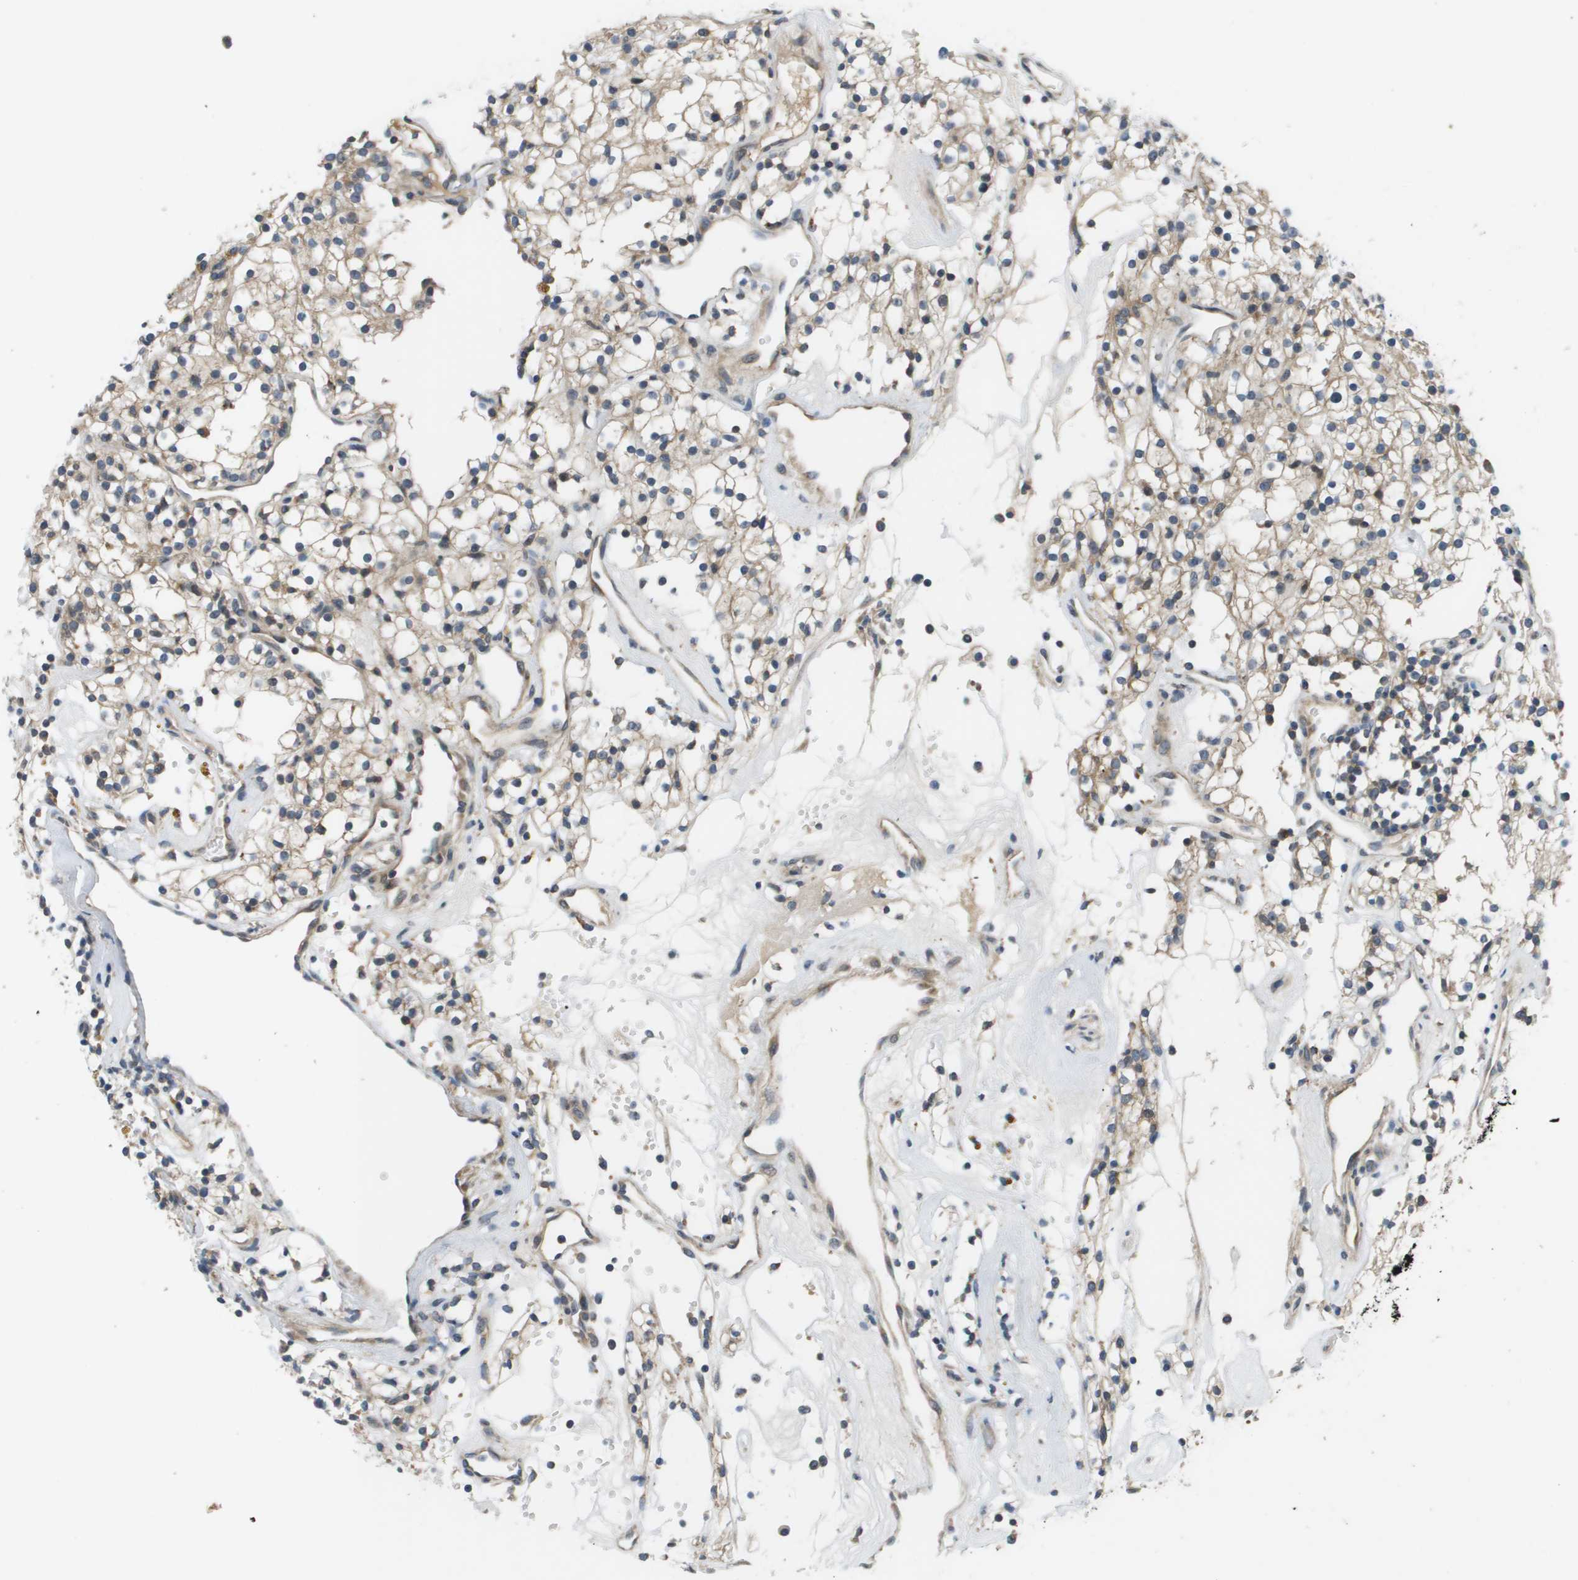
{"staining": {"intensity": "weak", "quantity": ">75%", "location": "cytoplasmic/membranous"}, "tissue": "renal cancer", "cell_type": "Tumor cells", "image_type": "cancer", "snomed": [{"axis": "morphology", "description": "Adenocarcinoma, NOS"}, {"axis": "topography", "description": "Kidney"}], "caption": "Immunohistochemical staining of renal adenocarcinoma displays low levels of weak cytoplasmic/membranous staining in approximately >75% of tumor cells. (brown staining indicates protein expression, while blue staining denotes nuclei).", "gene": "SLC25A20", "patient": {"sex": "male", "age": 59}}